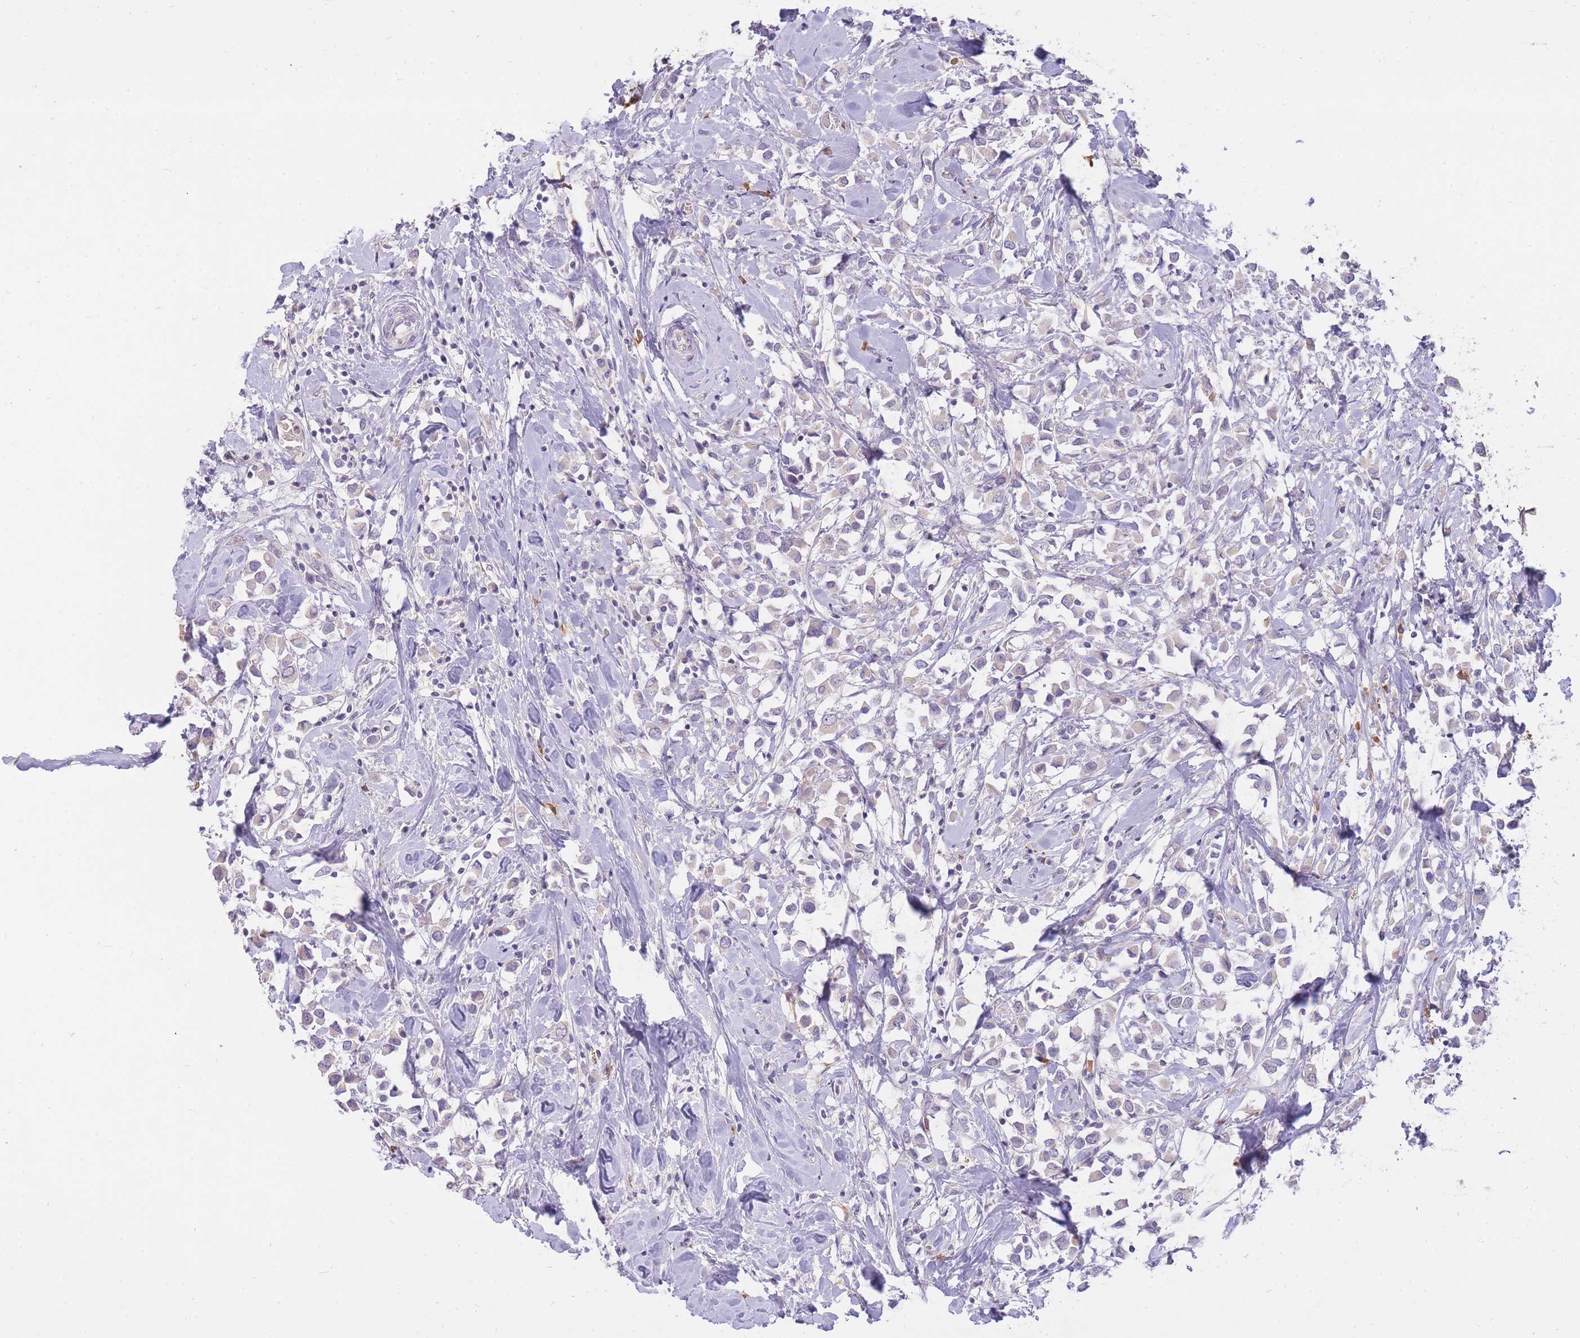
{"staining": {"intensity": "negative", "quantity": "none", "location": "none"}, "tissue": "breast cancer", "cell_type": "Tumor cells", "image_type": "cancer", "snomed": [{"axis": "morphology", "description": "Duct carcinoma"}, {"axis": "topography", "description": "Breast"}], "caption": "Immunohistochemical staining of breast infiltrating ductal carcinoma displays no significant staining in tumor cells.", "gene": "FRG2C", "patient": {"sex": "female", "age": 61}}